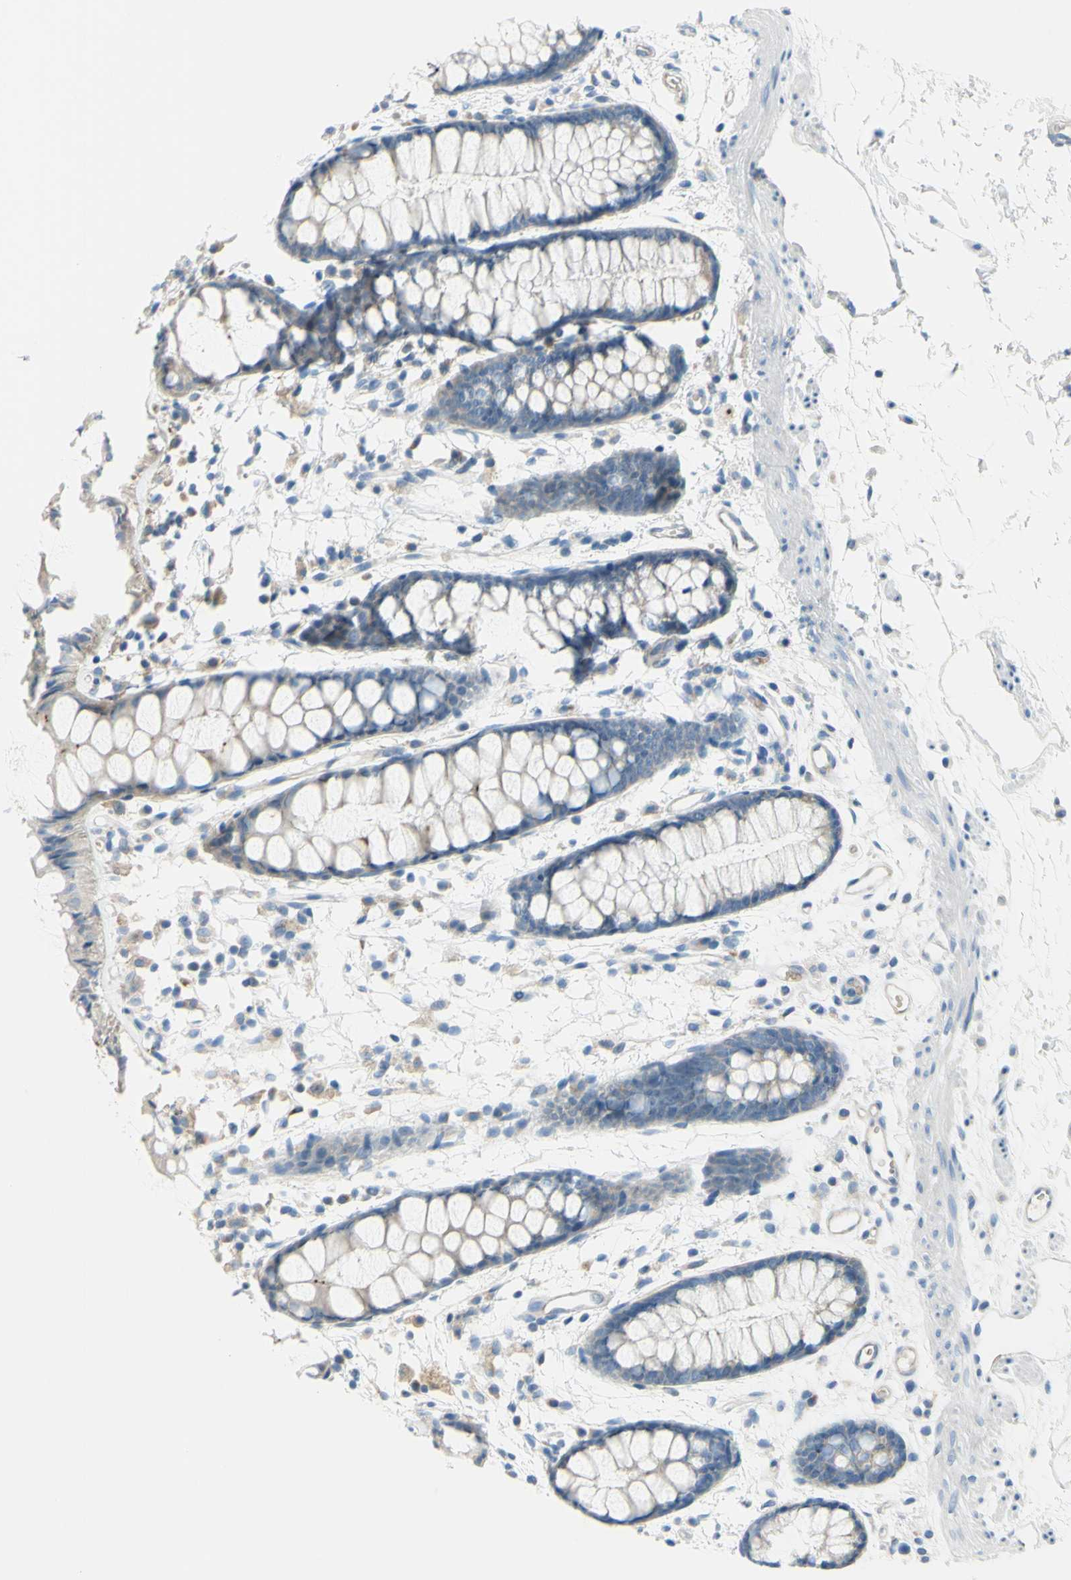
{"staining": {"intensity": "moderate", "quantity": ">75%", "location": "cytoplasmic/membranous"}, "tissue": "rectum", "cell_type": "Glandular cells", "image_type": "normal", "snomed": [{"axis": "morphology", "description": "Normal tissue, NOS"}, {"axis": "topography", "description": "Rectum"}], "caption": "The image shows staining of benign rectum, revealing moderate cytoplasmic/membranous protein positivity (brown color) within glandular cells. (brown staining indicates protein expression, while blue staining denotes nuclei).", "gene": "FRMD4B", "patient": {"sex": "female", "age": 66}}